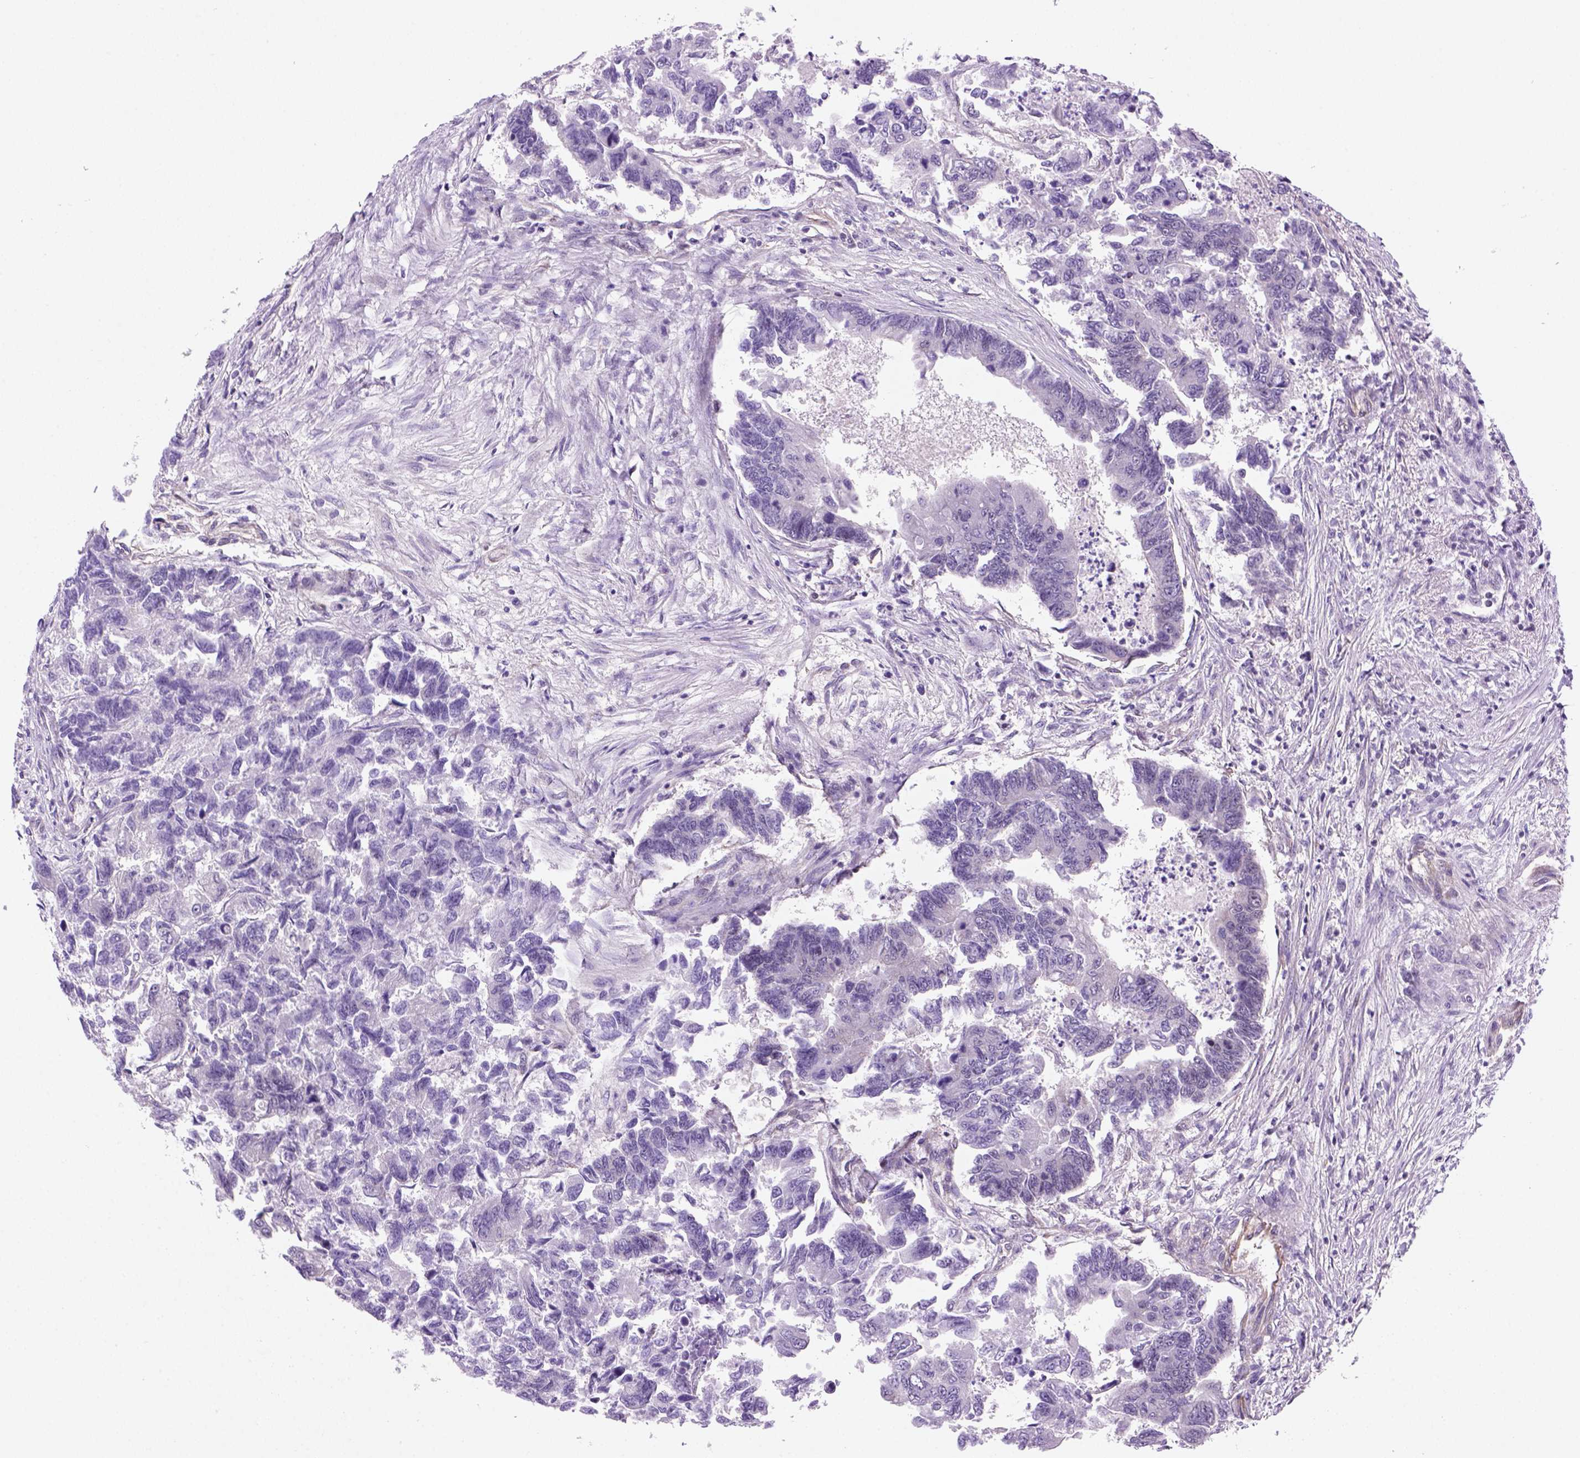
{"staining": {"intensity": "negative", "quantity": "none", "location": "none"}, "tissue": "colorectal cancer", "cell_type": "Tumor cells", "image_type": "cancer", "snomed": [{"axis": "morphology", "description": "Adenocarcinoma, NOS"}, {"axis": "topography", "description": "Colon"}], "caption": "IHC micrograph of neoplastic tissue: human colorectal adenocarcinoma stained with DAB reveals no significant protein positivity in tumor cells. (DAB immunohistochemistry (IHC) with hematoxylin counter stain).", "gene": "MGMT", "patient": {"sex": "female", "age": 65}}